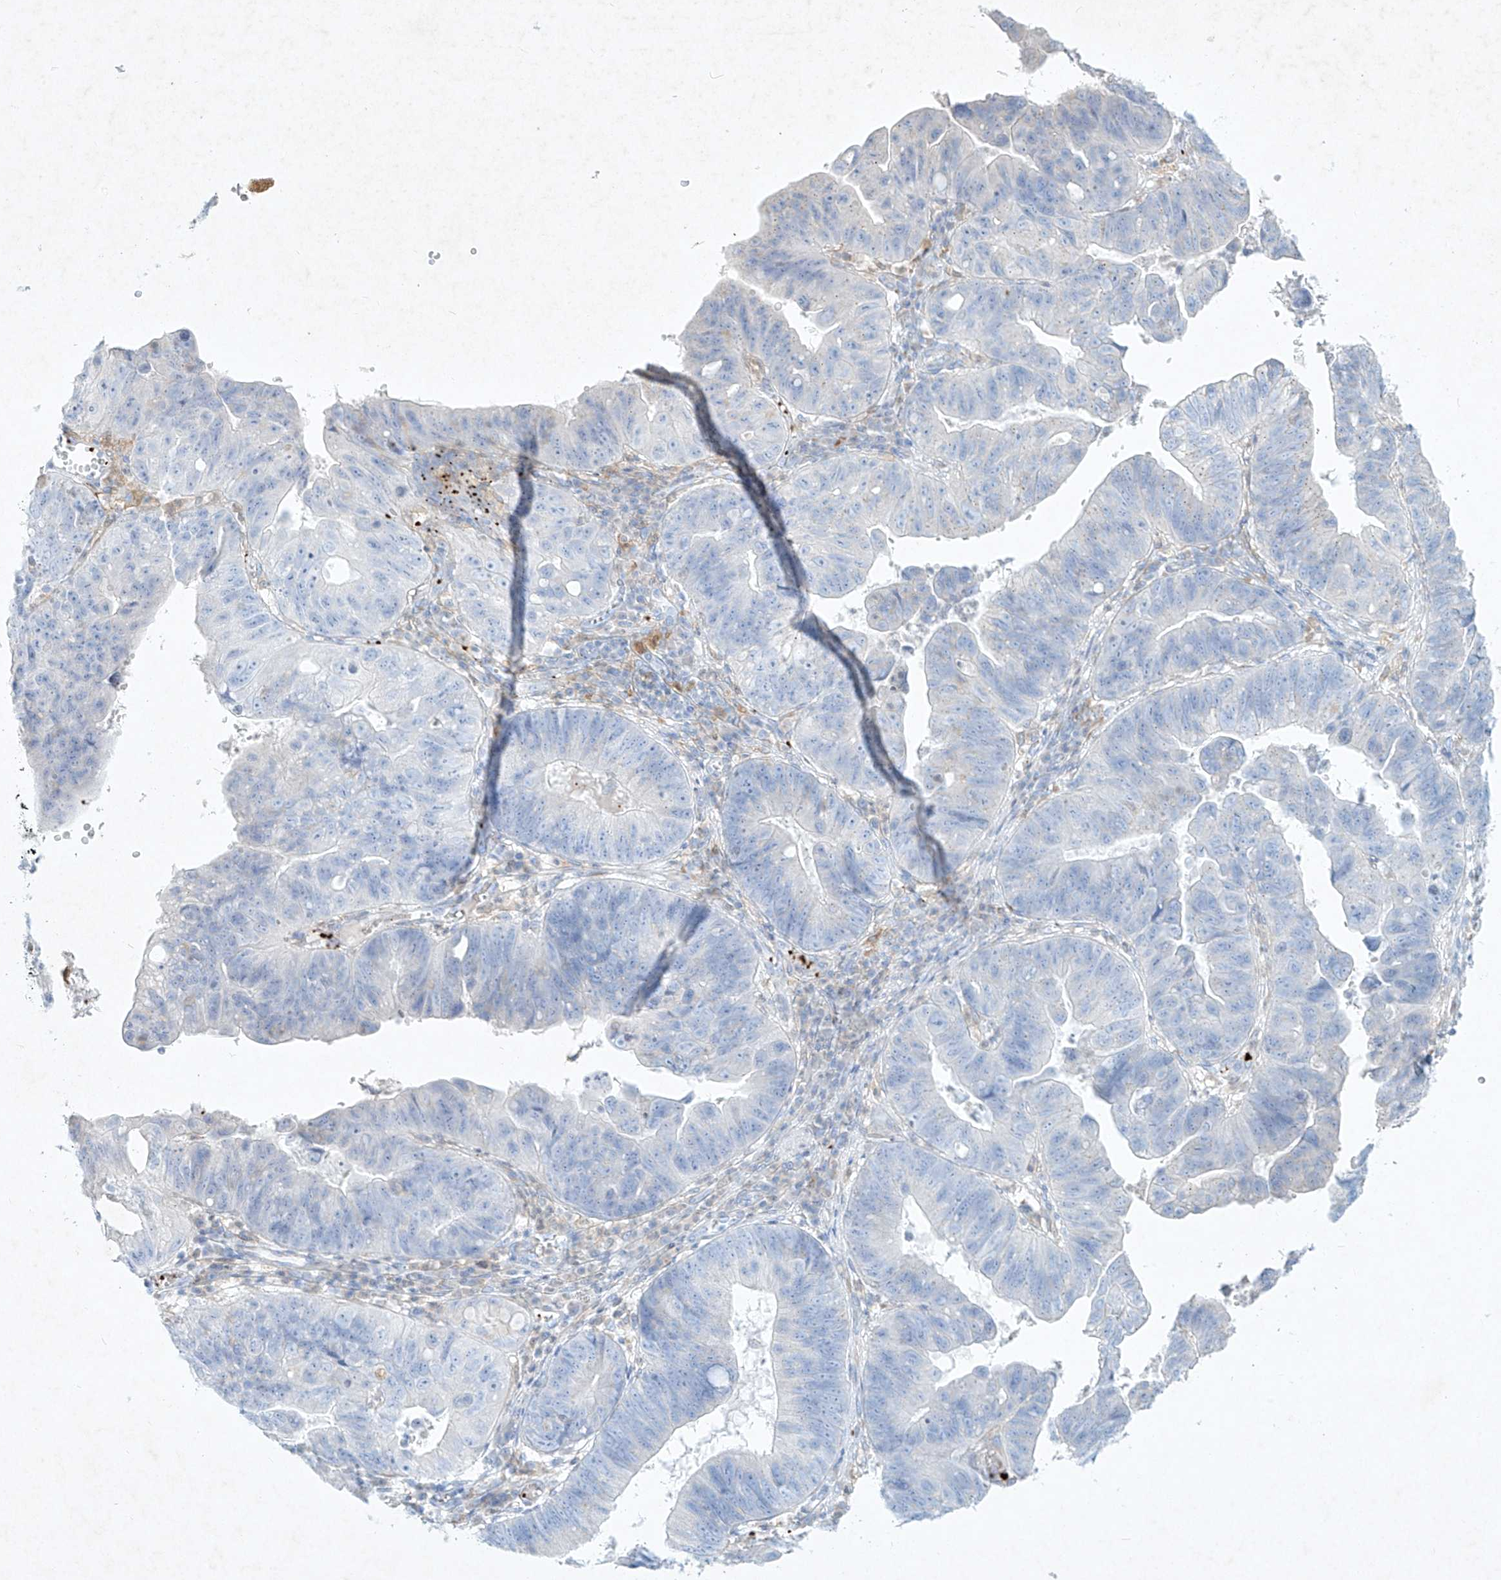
{"staining": {"intensity": "negative", "quantity": "none", "location": "none"}, "tissue": "stomach cancer", "cell_type": "Tumor cells", "image_type": "cancer", "snomed": [{"axis": "morphology", "description": "Adenocarcinoma, NOS"}, {"axis": "topography", "description": "Stomach"}], "caption": "A high-resolution photomicrograph shows IHC staining of stomach cancer, which shows no significant staining in tumor cells.", "gene": "PLEK", "patient": {"sex": "male", "age": 59}}